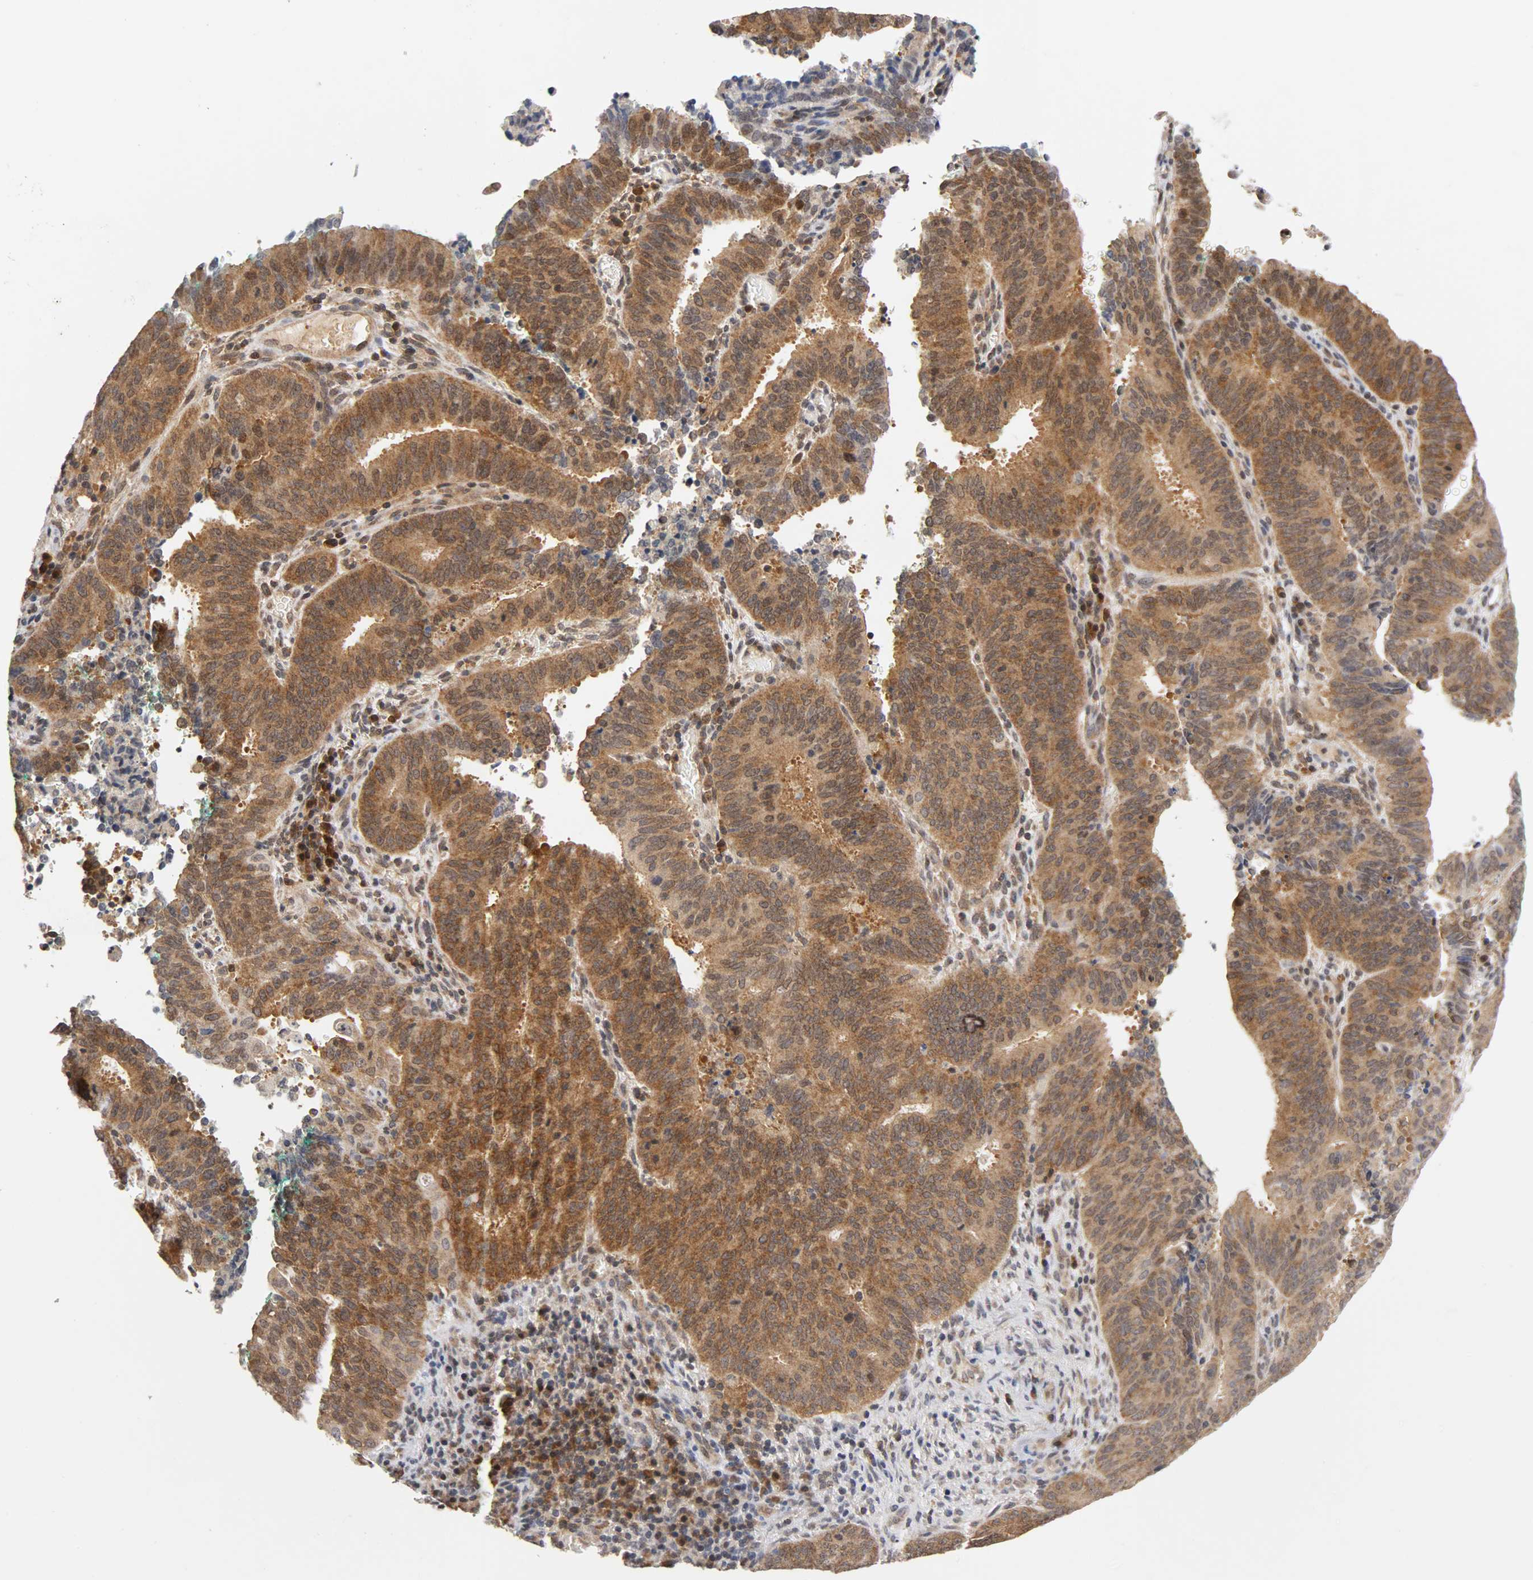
{"staining": {"intensity": "strong", "quantity": ">75%", "location": "cytoplasmic/membranous,nuclear"}, "tissue": "cervical cancer", "cell_type": "Tumor cells", "image_type": "cancer", "snomed": [{"axis": "morphology", "description": "Adenocarcinoma, NOS"}, {"axis": "topography", "description": "Cervix"}], "caption": "Protein staining reveals strong cytoplasmic/membranous and nuclear staining in approximately >75% of tumor cells in adenocarcinoma (cervical). (DAB IHC, brown staining for protein, blue staining for nuclei).", "gene": "UBE2M", "patient": {"sex": "female", "age": 44}}